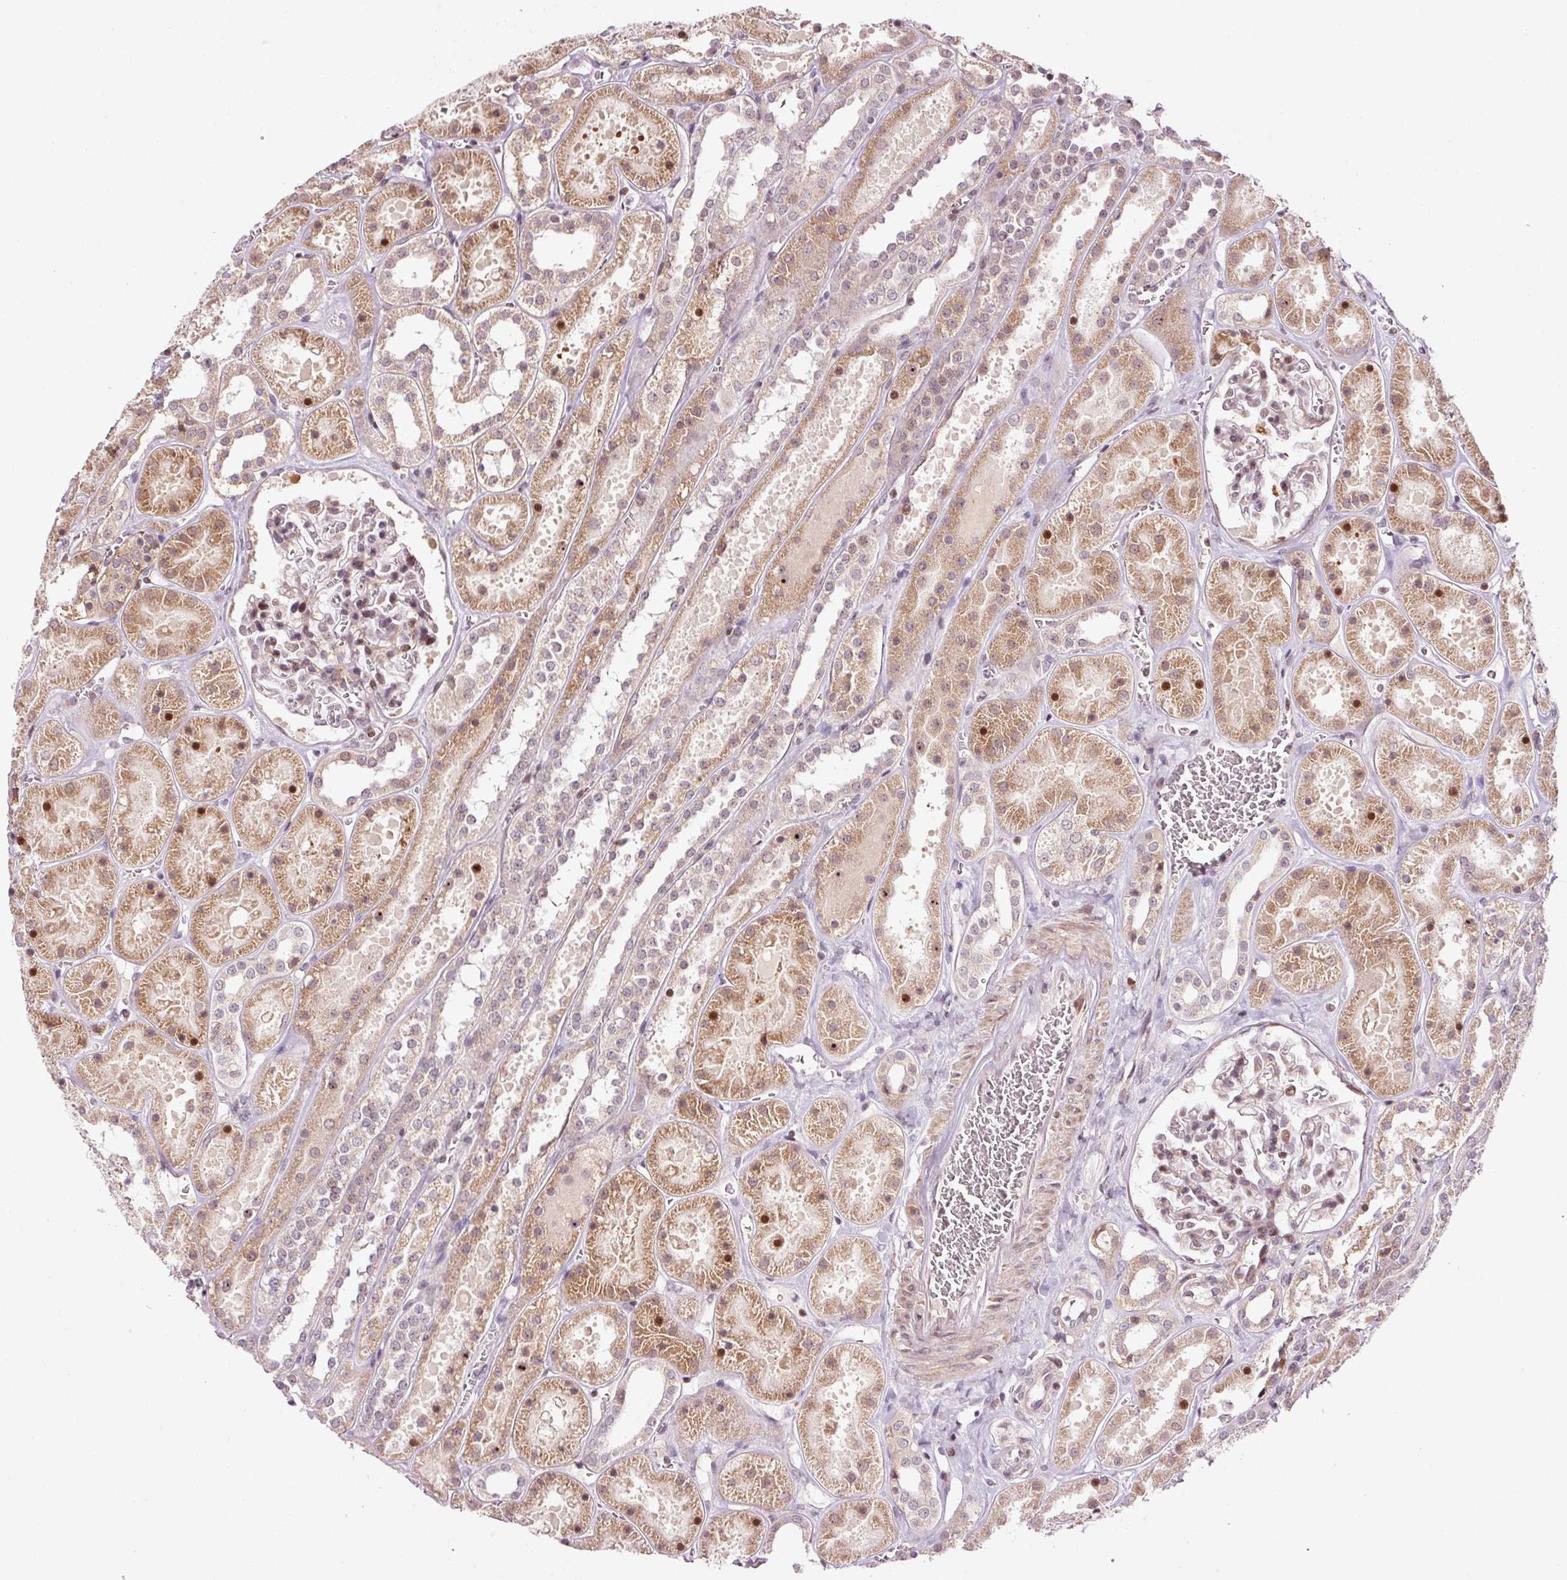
{"staining": {"intensity": "moderate", "quantity": "25%-75%", "location": "cytoplasmic/membranous,nuclear"}, "tissue": "kidney", "cell_type": "Cells in glomeruli", "image_type": "normal", "snomed": [{"axis": "morphology", "description": "Normal tissue, NOS"}, {"axis": "topography", "description": "Kidney"}], "caption": "Protein staining of normal kidney reveals moderate cytoplasmic/membranous,nuclear staining in approximately 25%-75% of cells in glomeruli. The staining is performed using DAB (3,3'-diaminobenzidine) brown chromogen to label protein expression. The nuclei are counter-stained blue using hematoxylin.", "gene": "ANKRD20A1", "patient": {"sex": "female", "age": 41}}